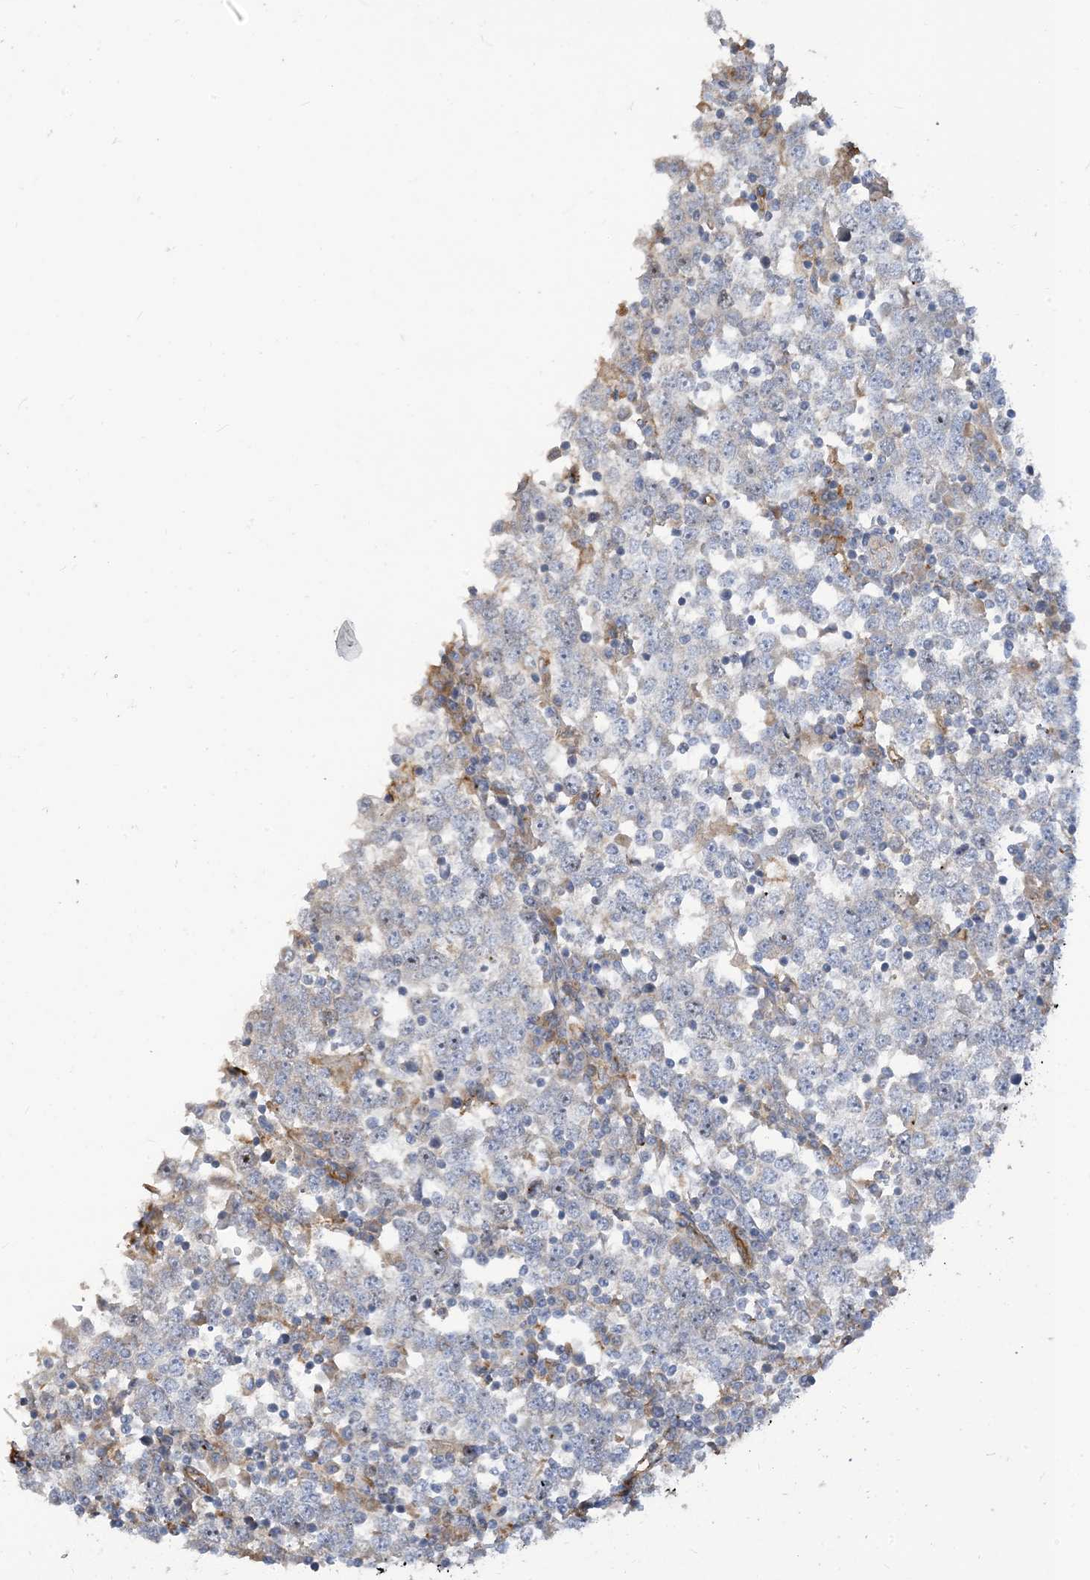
{"staining": {"intensity": "negative", "quantity": "none", "location": "none"}, "tissue": "testis cancer", "cell_type": "Tumor cells", "image_type": "cancer", "snomed": [{"axis": "morphology", "description": "Seminoma, NOS"}, {"axis": "topography", "description": "Testis"}], "caption": "Micrograph shows no significant protein expression in tumor cells of testis seminoma.", "gene": "PEAR1", "patient": {"sex": "male", "age": 65}}